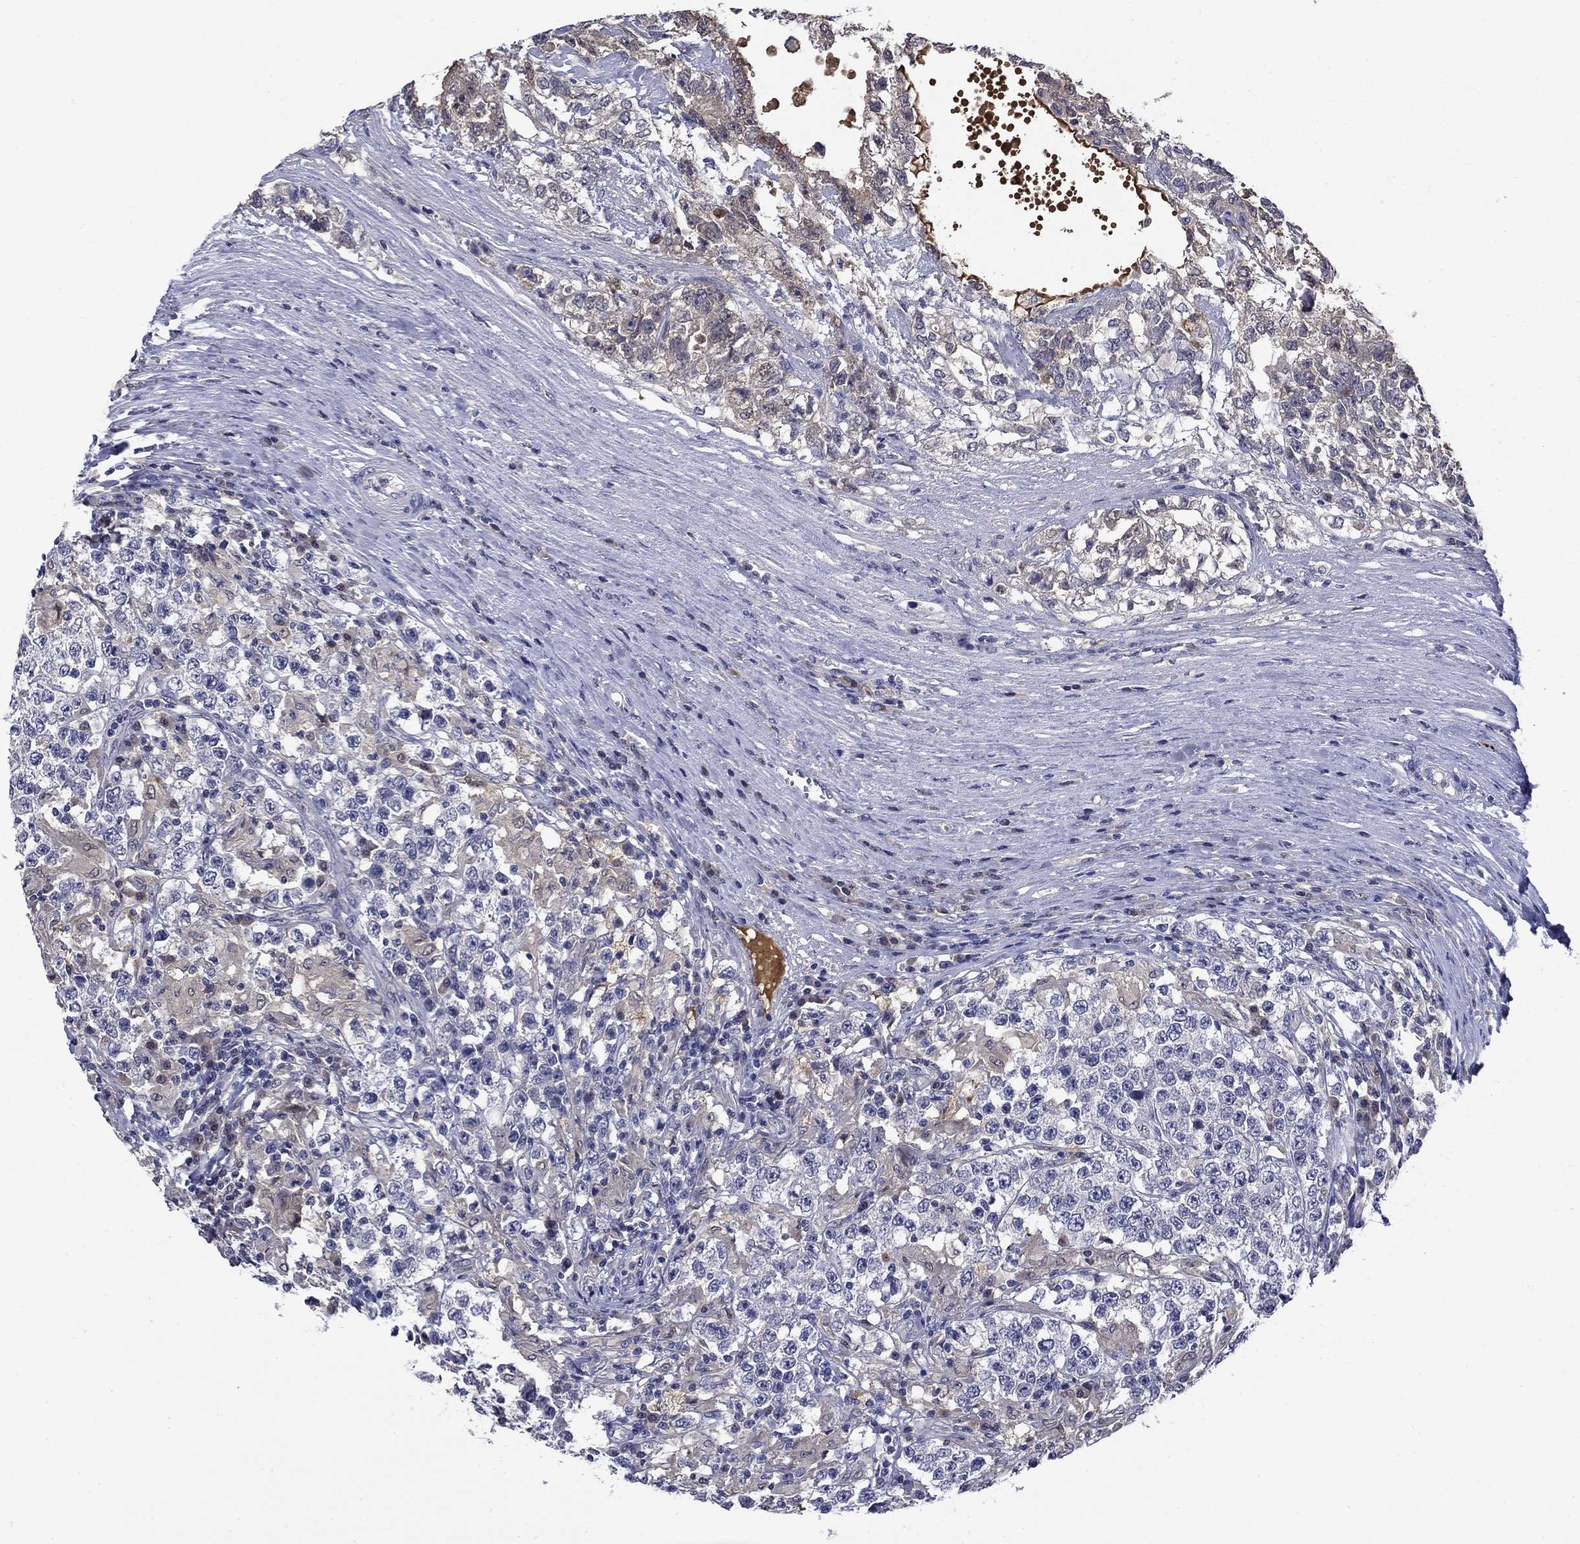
{"staining": {"intensity": "negative", "quantity": "none", "location": "none"}, "tissue": "testis cancer", "cell_type": "Tumor cells", "image_type": "cancer", "snomed": [{"axis": "morphology", "description": "Seminoma, NOS"}, {"axis": "morphology", "description": "Carcinoma, Embryonal, NOS"}, {"axis": "topography", "description": "Testis"}], "caption": "Tumor cells are negative for protein expression in human testis cancer.", "gene": "DDTL", "patient": {"sex": "male", "age": 41}}